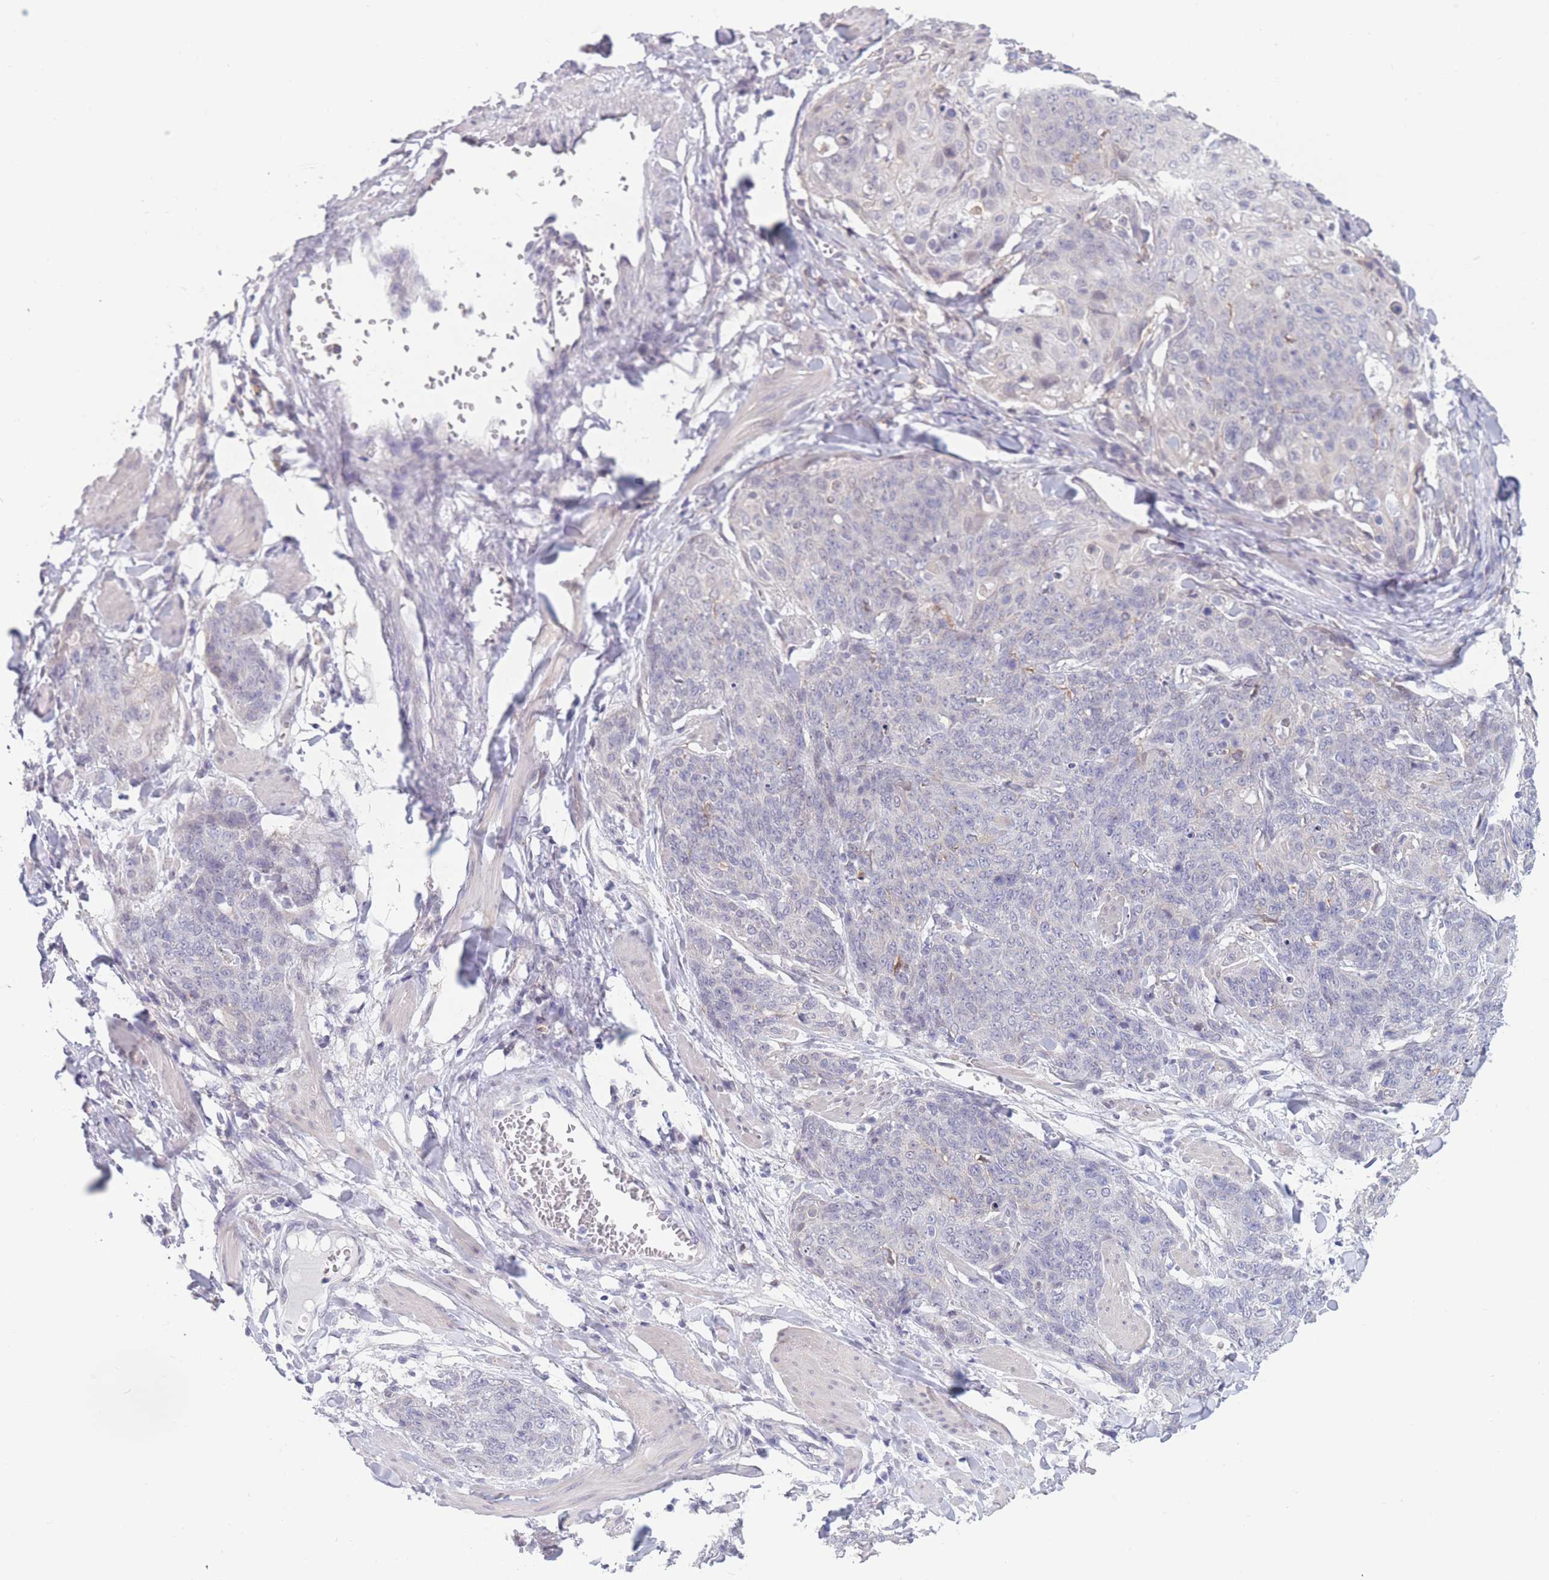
{"staining": {"intensity": "negative", "quantity": "none", "location": "none"}, "tissue": "skin cancer", "cell_type": "Tumor cells", "image_type": "cancer", "snomed": [{"axis": "morphology", "description": "Squamous cell carcinoma, NOS"}, {"axis": "topography", "description": "Skin"}, {"axis": "topography", "description": "Vulva"}], "caption": "This is an IHC micrograph of human skin squamous cell carcinoma. There is no expression in tumor cells.", "gene": "PODXL", "patient": {"sex": "female", "age": 85}}